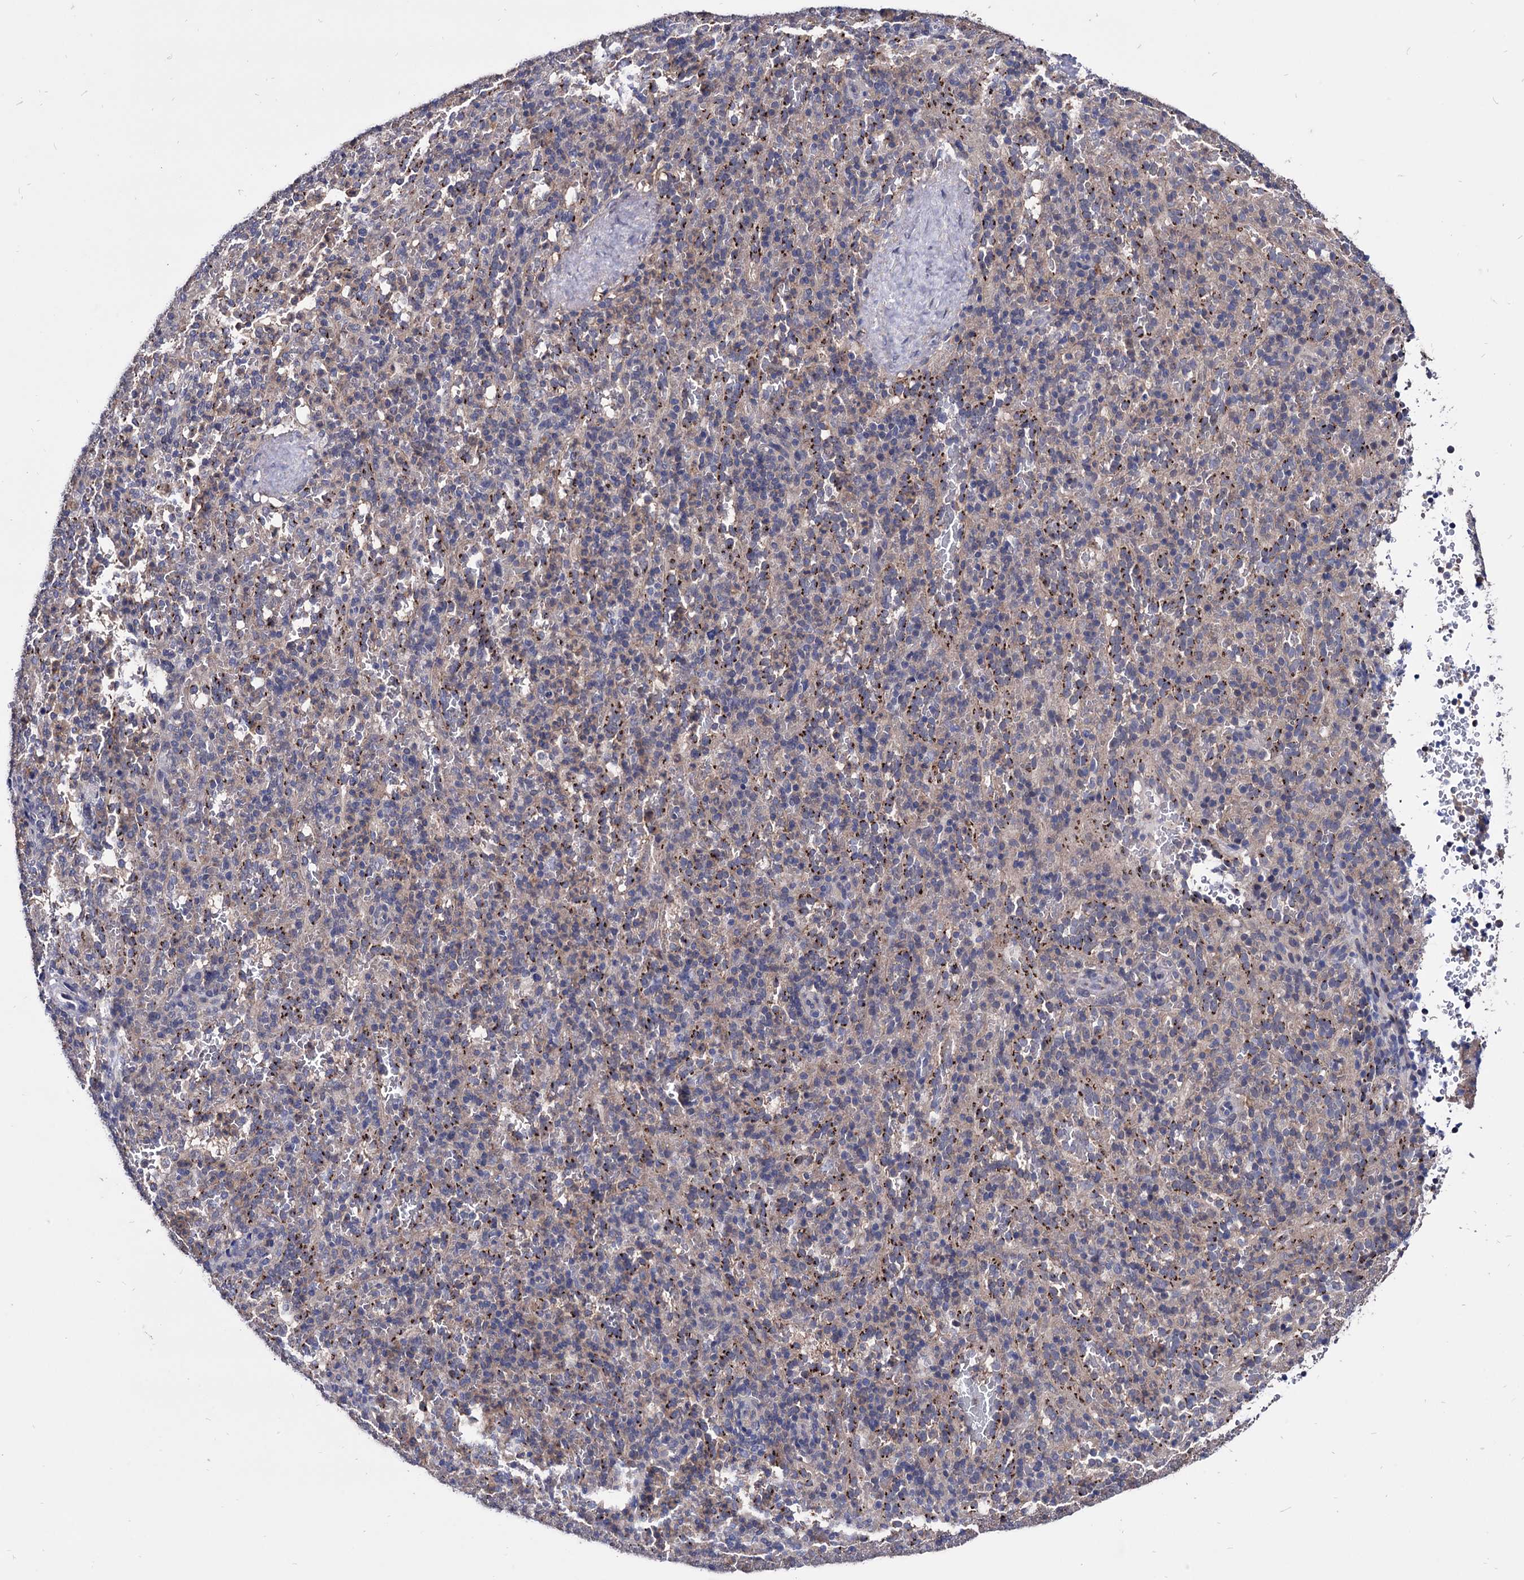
{"staining": {"intensity": "strong", "quantity": "<25%", "location": "cytoplasmic/membranous"}, "tissue": "spleen", "cell_type": "Cells in red pulp", "image_type": "normal", "snomed": [{"axis": "morphology", "description": "Normal tissue, NOS"}, {"axis": "topography", "description": "Spleen"}], "caption": "Strong cytoplasmic/membranous positivity for a protein is seen in approximately <25% of cells in red pulp of unremarkable spleen using immunohistochemistry.", "gene": "ESD", "patient": {"sex": "female", "age": 21}}